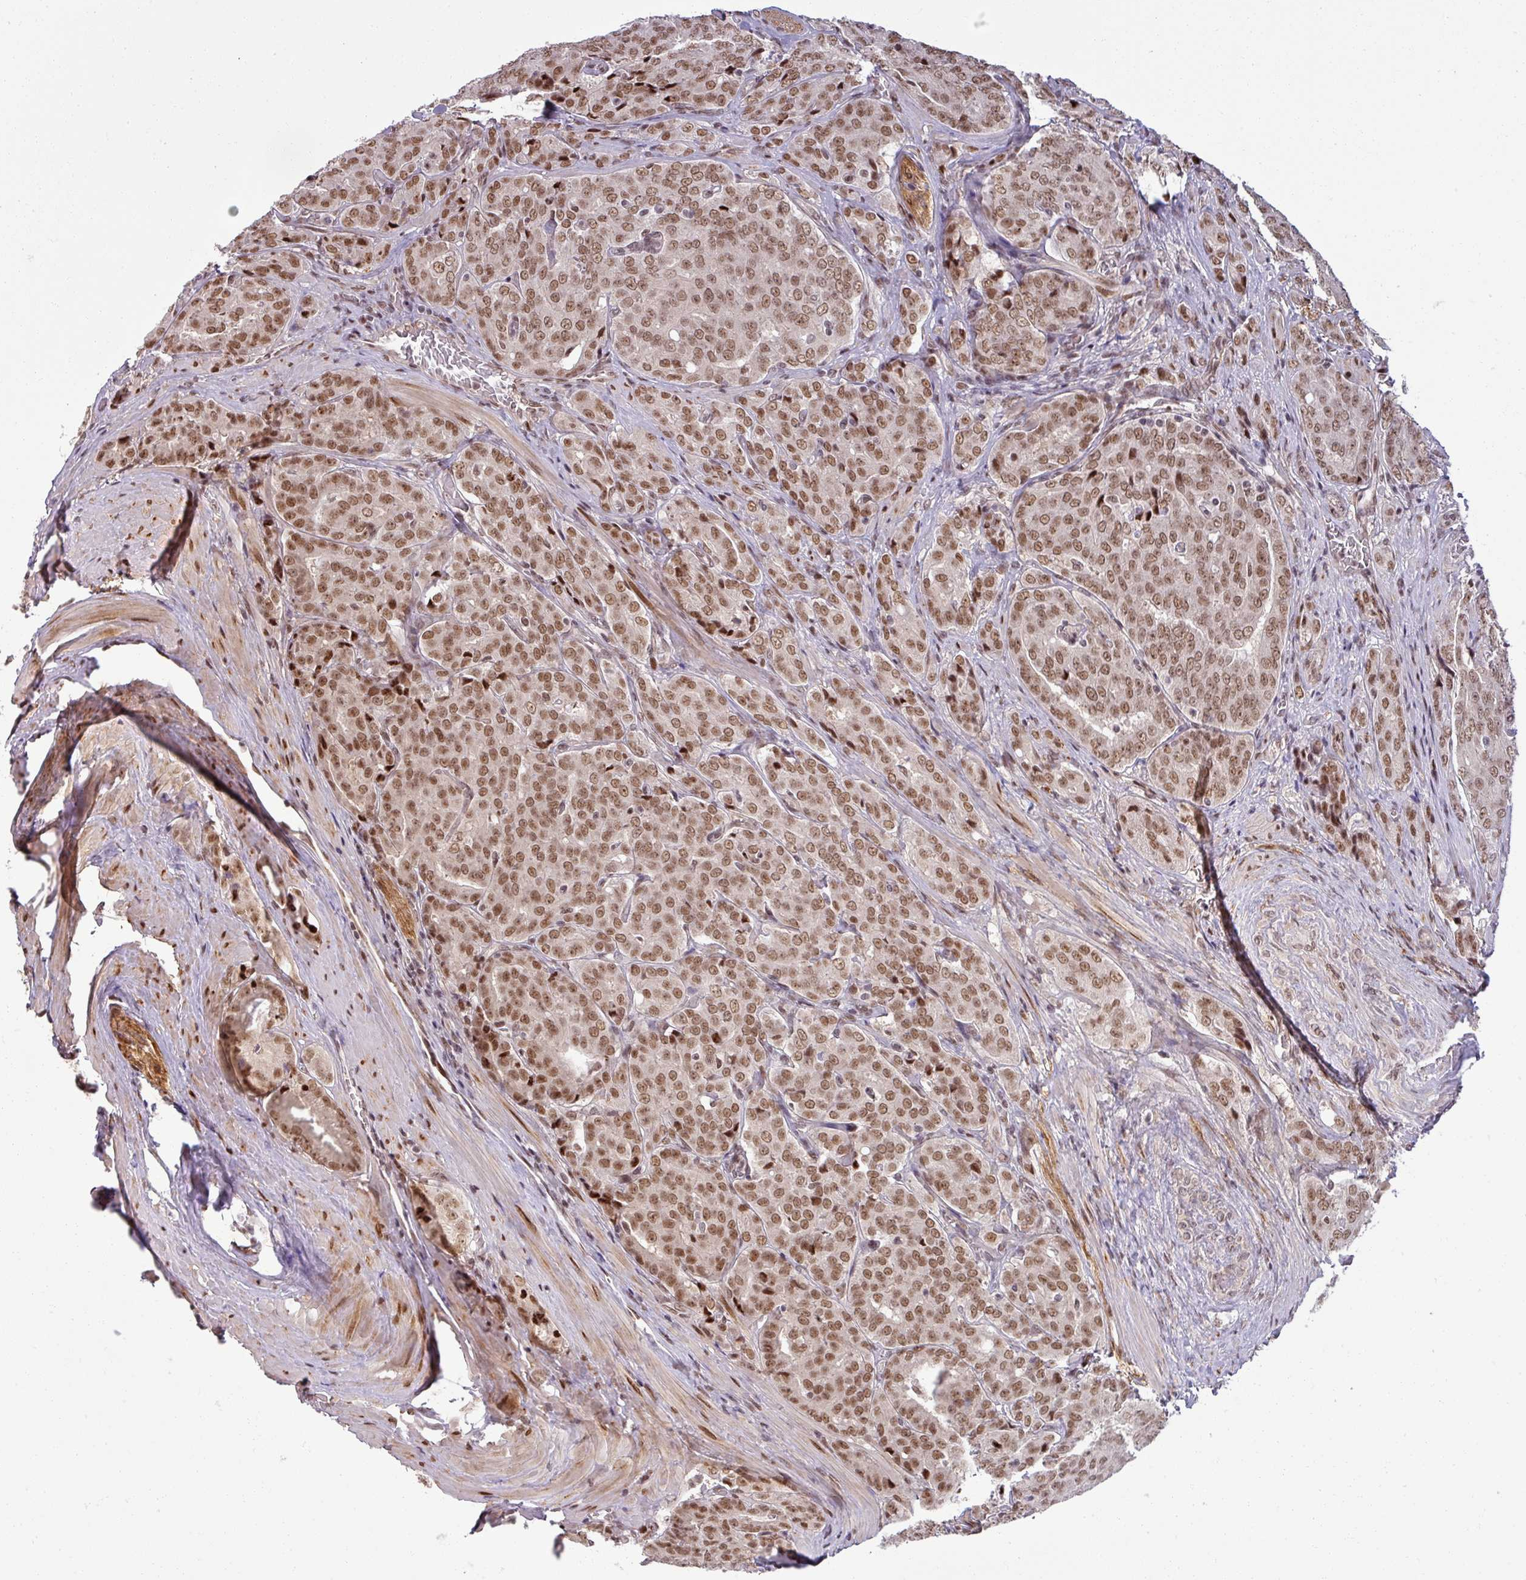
{"staining": {"intensity": "moderate", "quantity": ">75%", "location": "nuclear"}, "tissue": "prostate cancer", "cell_type": "Tumor cells", "image_type": "cancer", "snomed": [{"axis": "morphology", "description": "Adenocarcinoma, High grade"}, {"axis": "topography", "description": "Prostate"}], "caption": "Protein staining by IHC demonstrates moderate nuclear staining in about >75% of tumor cells in prostate cancer.", "gene": "PTPN20", "patient": {"sex": "male", "age": 68}}